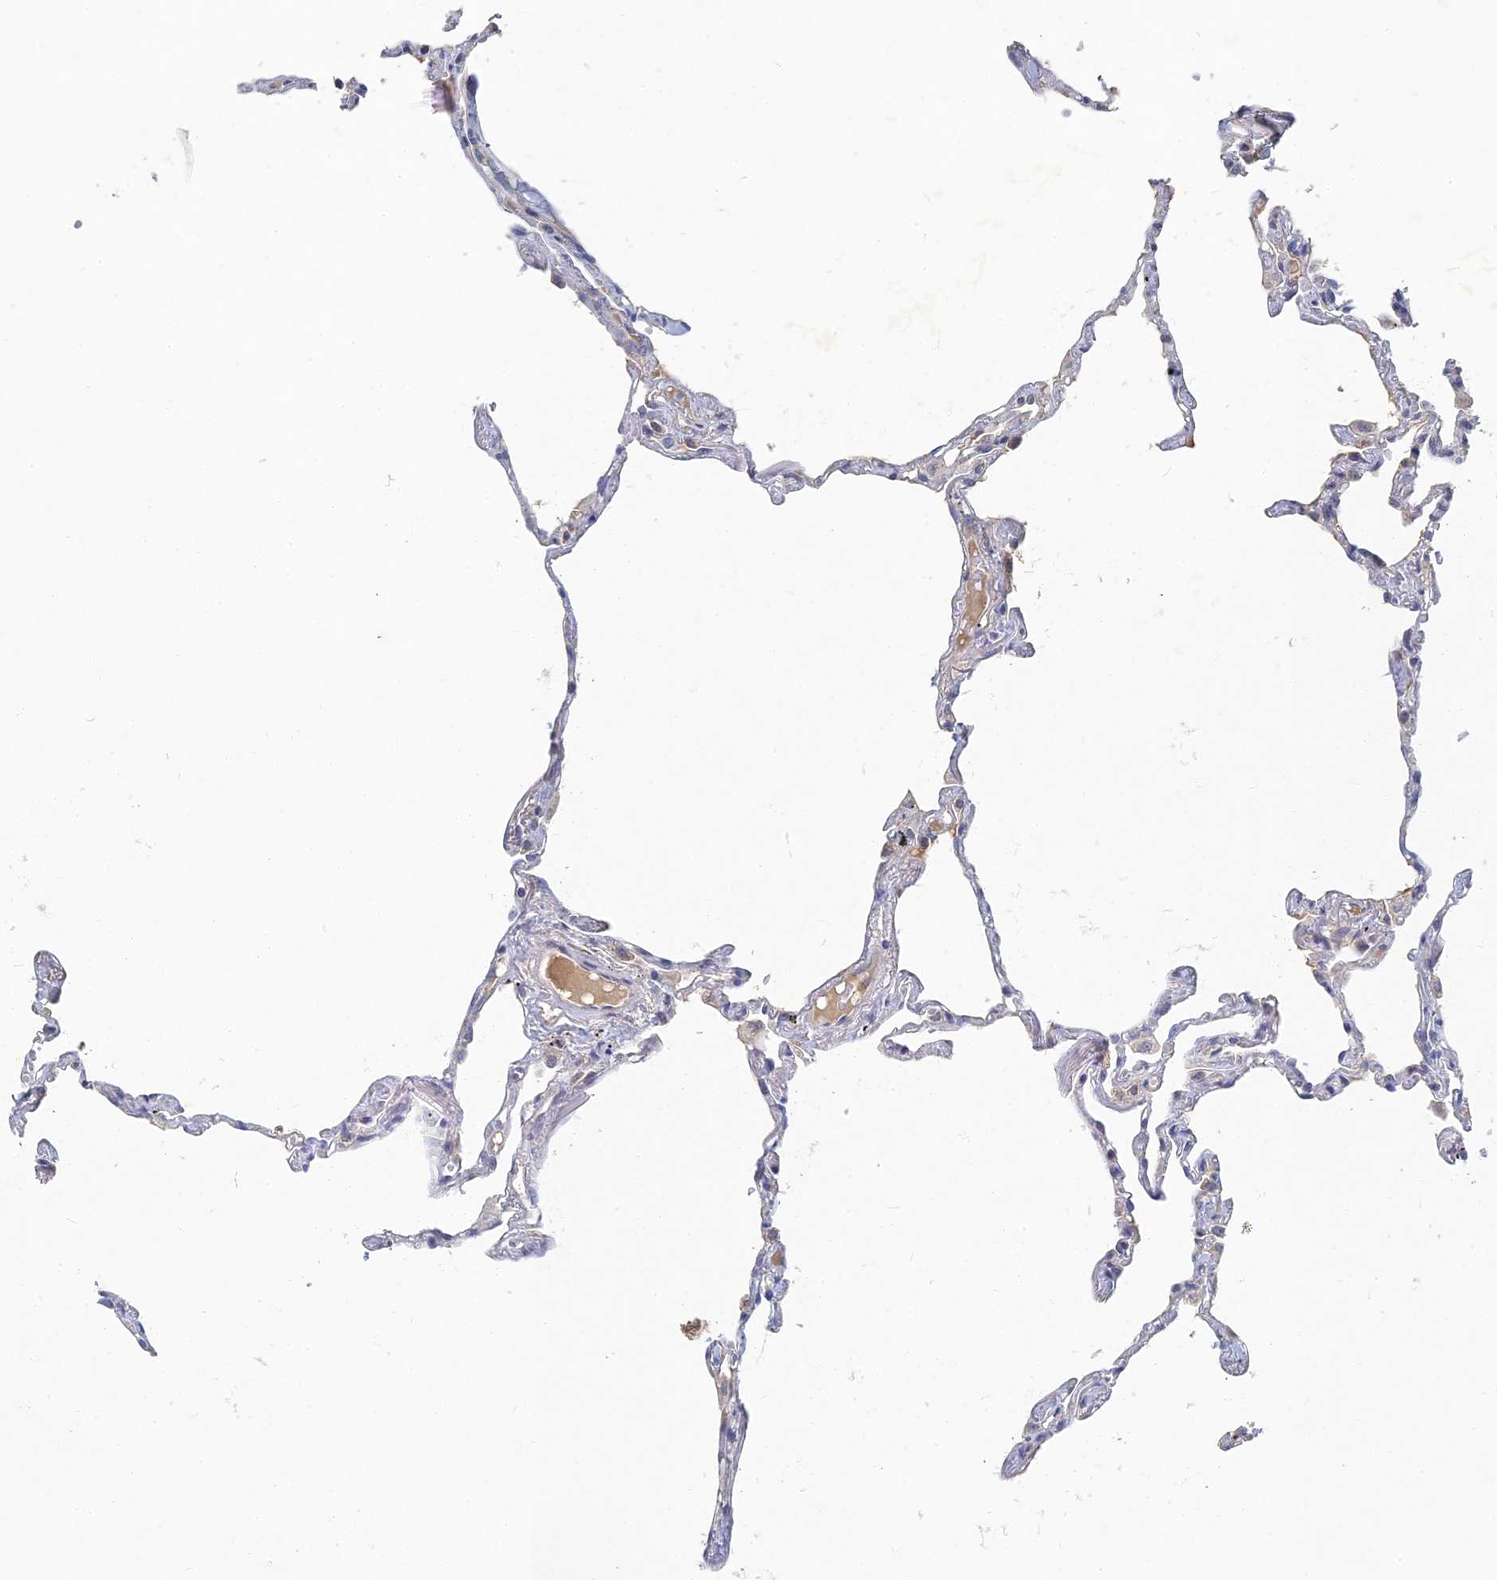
{"staining": {"intensity": "negative", "quantity": "none", "location": "none"}, "tissue": "lung", "cell_type": "Alveolar cells", "image_type": "normal", "snomed": [{"axis": "morphology", "description": "Normal tissue, NOS"}, {"axis": "topography", "description": "Lung"}], "caption": "IHC of benign human lung reveals no staining in alveolar cells.", "gene": "GNA15", "patient": {"sex": "female", "age": 67}}